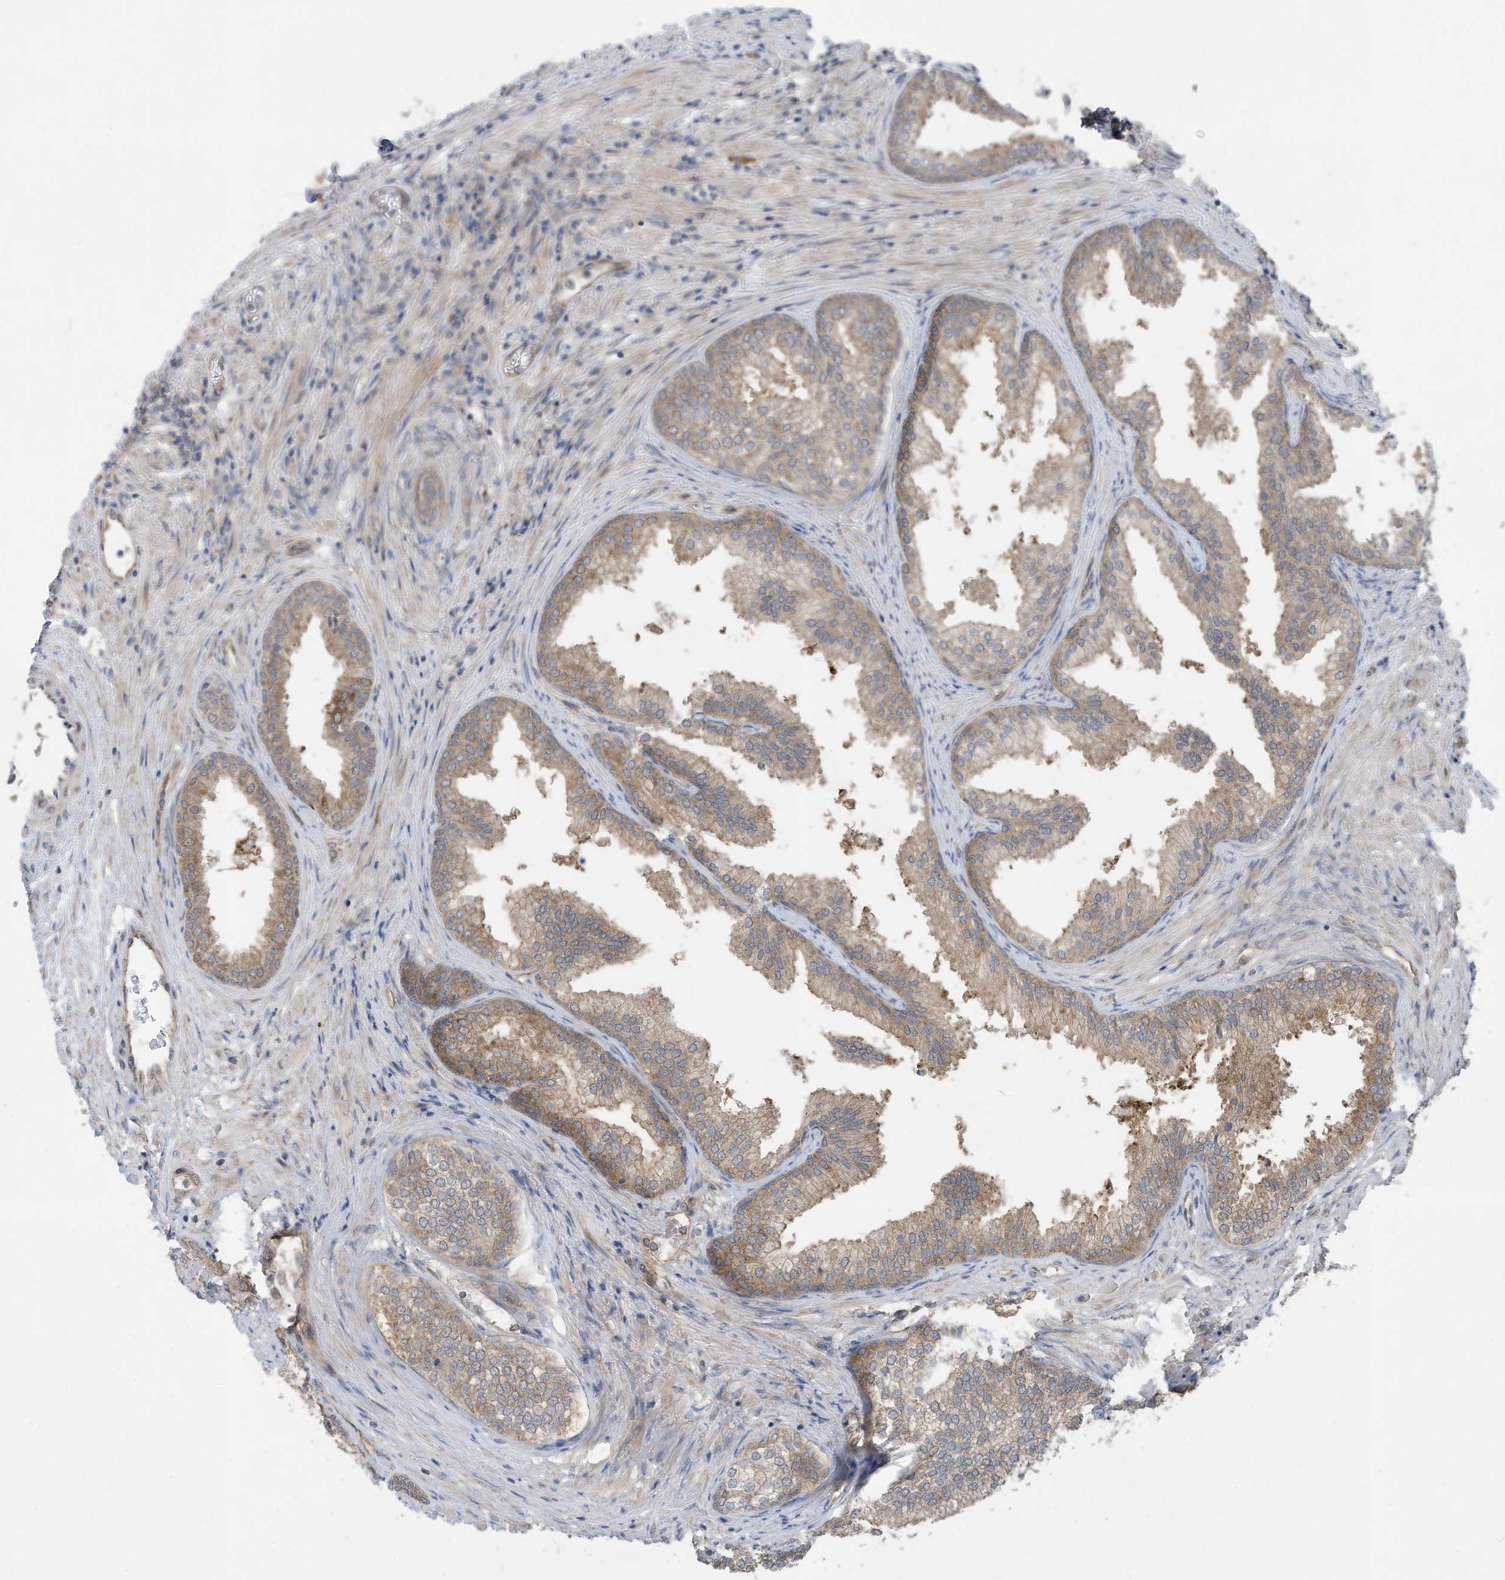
{"staining": {"intensity": "moderate", "quantity": ">75%", "location": "cytoplasmic/membranous"}, "tissue": "prostate", "cell_type": "Glandular cells", "image_type": "normal", "snomed": [{"axis": "morphology", "description": "Normal tissue, NOS"}, {"axis": "topography", "description": "Prostate"}], "caption": "A micrograph of human prostate stained for a protein displays moderate cytoplasmic/membranous brown staining in glandular cells. The protein of interest is shown in brown color, while the nuclei are stained blue.", "gene": "USE1", "patient": {"sex": "male", "age": 76}}